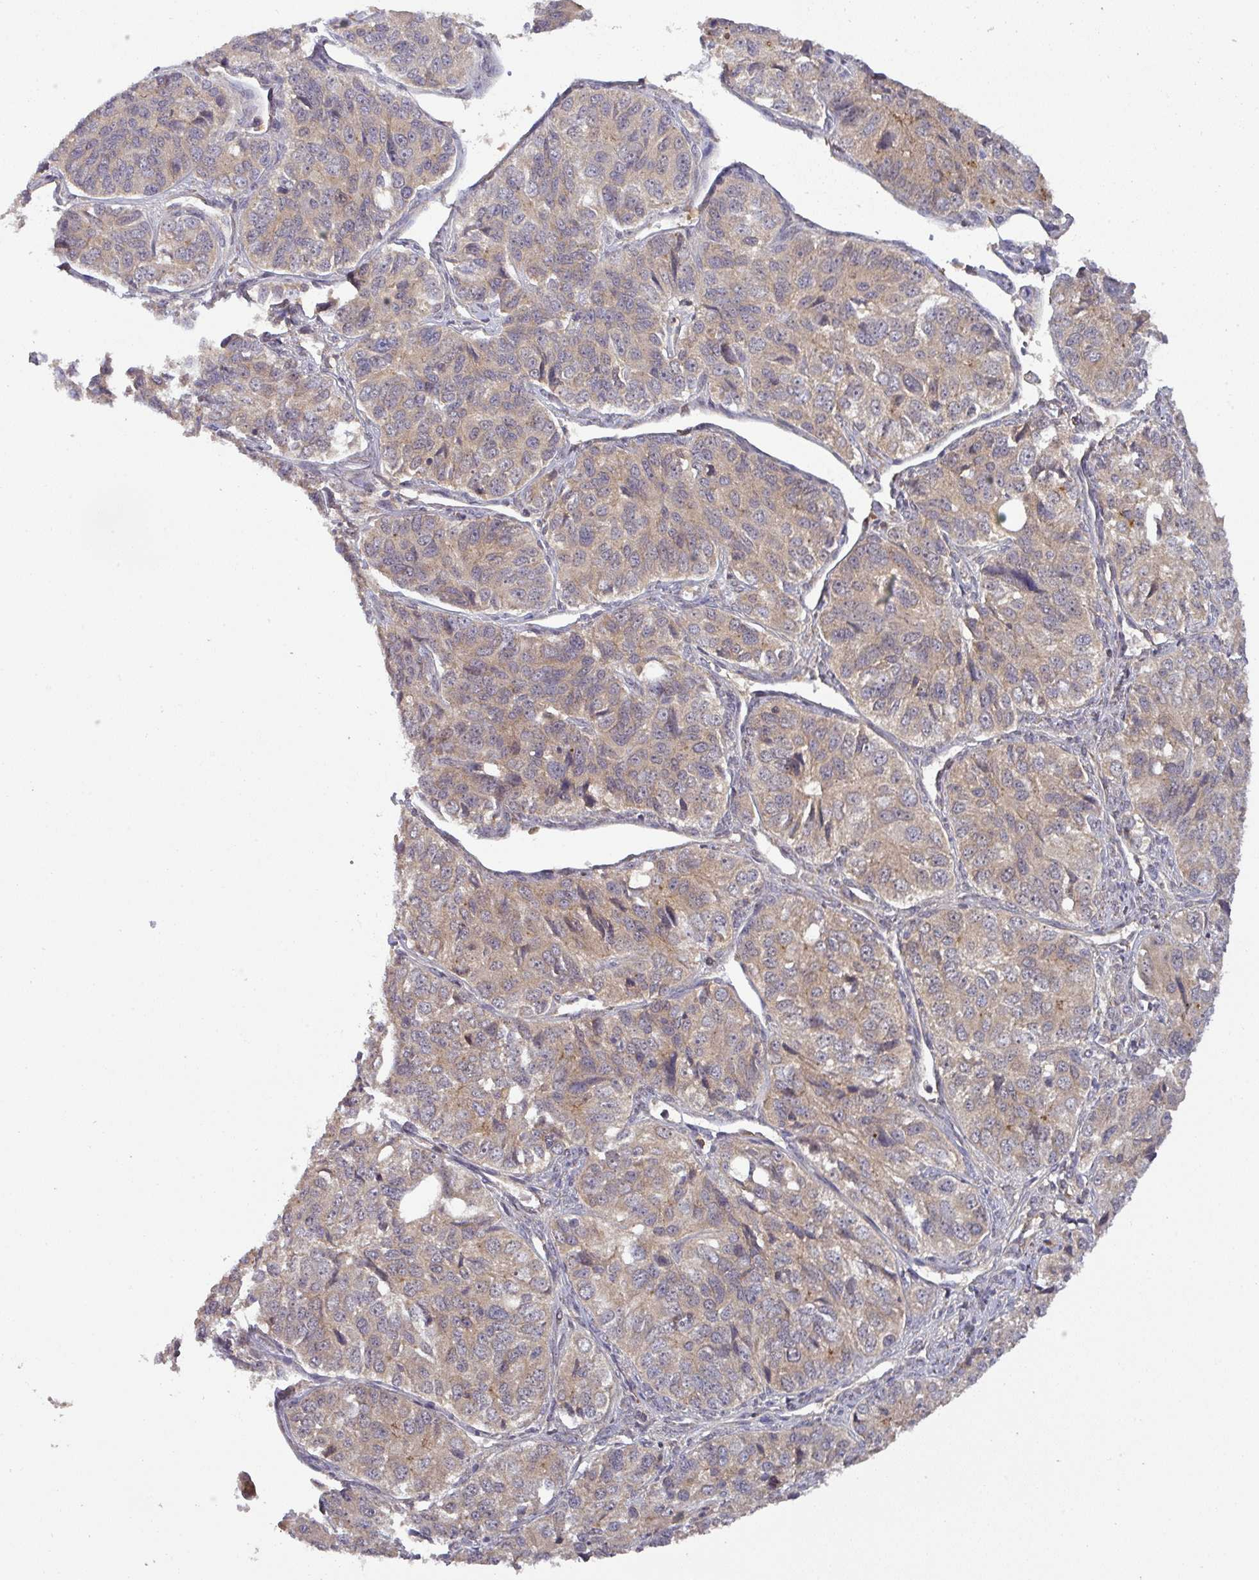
{"staining": {"intensity": "weak", "quantity": ">75%", "location": "cytoplasmic/membranous"}, "tissue": "ovarian cancer", "cell_type": "Tumor cells", "image_type": "cancer", "snomed": [{"axis": "morphology", "description": "Carcinoma, endometroid"}, {"axis": "topography", "description": "Ovary"}], "caption": "A high-resolution image shows immunohistochemistry (IHC) staining of ovarian endometroid carcinoma, which shows weak cytoplasmic/membranous positivity in approximately >75% of tumor cells. The protein is stained brown, and the nuclei are stained in blue (DAB IHC with brightfield microscopy, high magnification).", "gene": "CCDC121", "patient": {"sex": "female", "age": 51}}